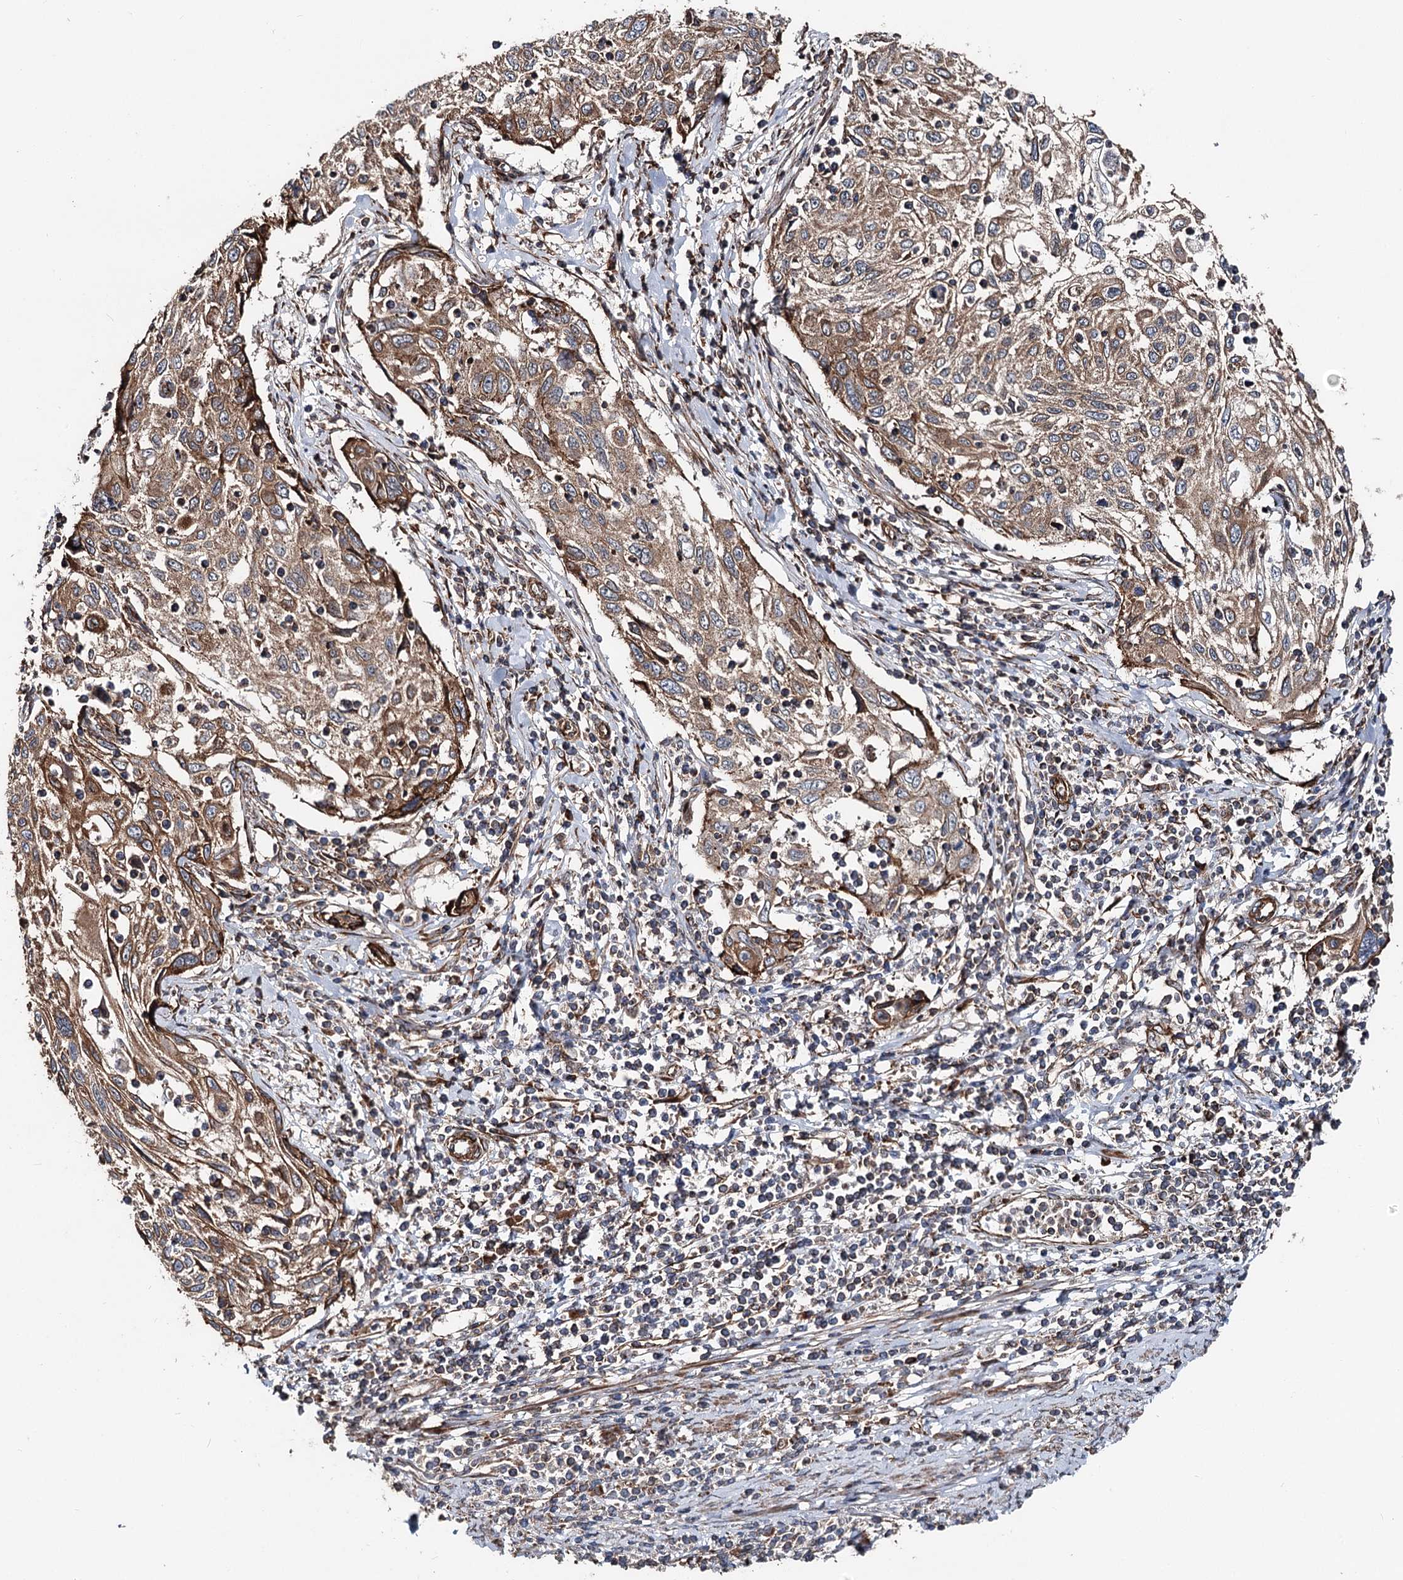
{"staining": {"intensity": "moderate", "quantity": ">75%", "location": "cytoplasmic/membranous"}, "tissue": "cervical cancer", "cell_type": "Tumor cells", "image_type": "cancer", "snomed": [{"axis": "morphology", "description": "Squamous cell carcinoma, NOS"}, {"axis": "topography", "description": "Cervix"}], "caption": "The image displays a brown stain indicating the presence of a protein in the cytoplasmic/membranous of tumor cells in cervical squamous cell carcinoma. (IHC, brightfield microscopy, high magnification).", "gene": "ITFG2", "patient": {"sex": "female", "age": 70}}